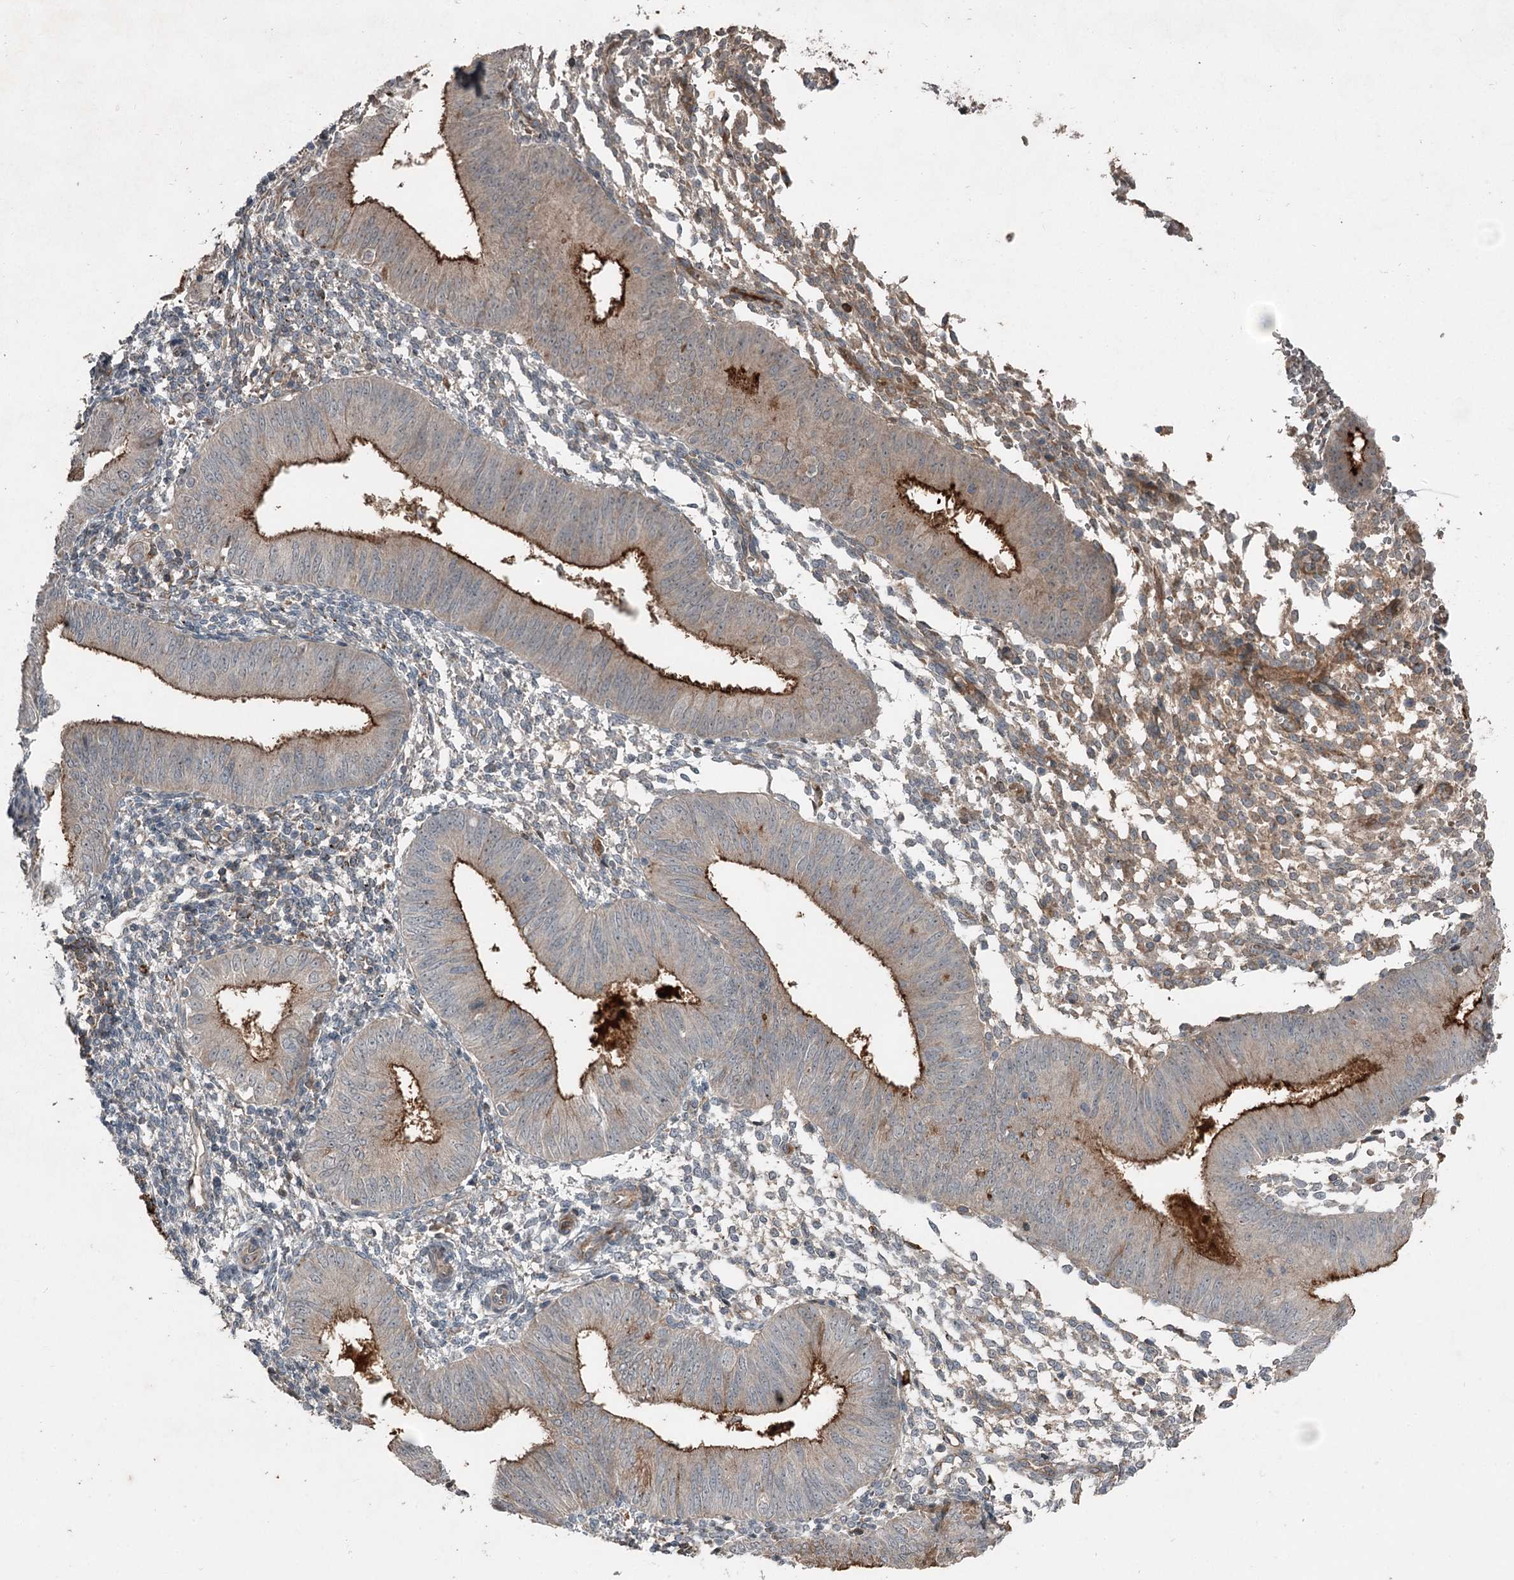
{"staining": {"intensity": "moderate", "quantity": "<25%", "location": "cytoplasmic/membranous"}, "tissue": "endometrium", "cell_type": "Cells in endometrial stroma", "image_type": "normal", "snomed": [{"axis": "morphology", "description": "Normal tissue, NOS"}, {"axis": "topography", "description": "Uterus"}, {"axis": "topography", "description": "Endometrium"}], "caption": "Immunohistochemistry (IHC) image of normal endometrium: endometrium stained using immunohistochemistry demonstrates low levels of moderate protein expression localized specifically in the cytoplasmic/membranous of cells in endometrial stroma, appearing as a cytoplasmic/membranous brown color.", "gene": "SLC39A8", "patient": {"sex": "female", "age": 48}}